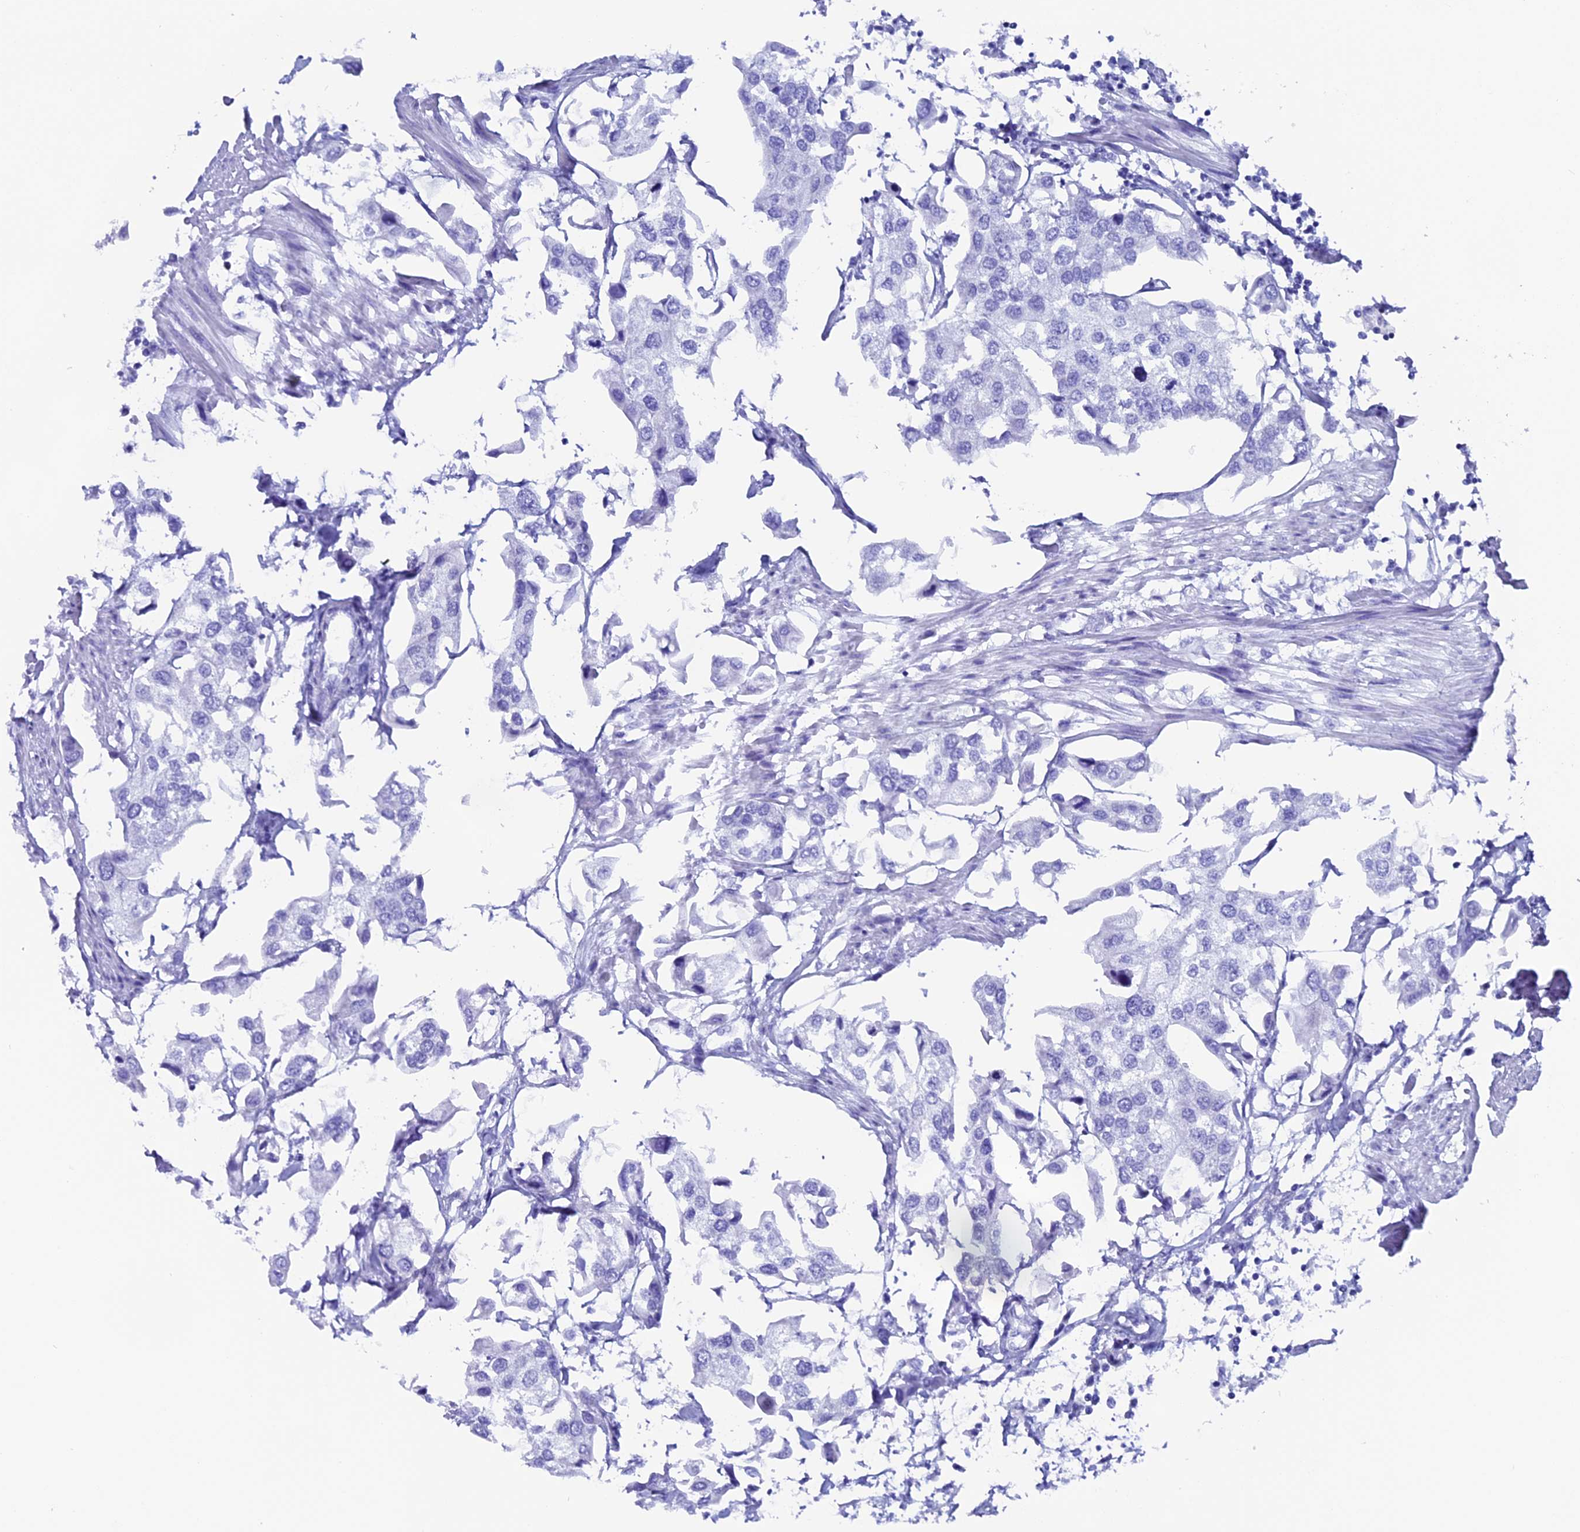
{"staining": {"intensity": "negative", "quantity": "none", "location": "none"}, "tissue": "urothelial cancer", "cell_type": "Tumor cells", "image_type": "cancer", "snomed": [{"axis": "morphology", "description": "Urothelial carcinoma, High grade"}, {"axis": "topography", "description": "Urinary bladder"}], "caption": "Immunohistochemistry (IHC) of high-grade urothelial carcinoma exhibits no staining in tumor cells.", "gene": "ANKRD29", "patient": {"sex": "male", "age": 64}}